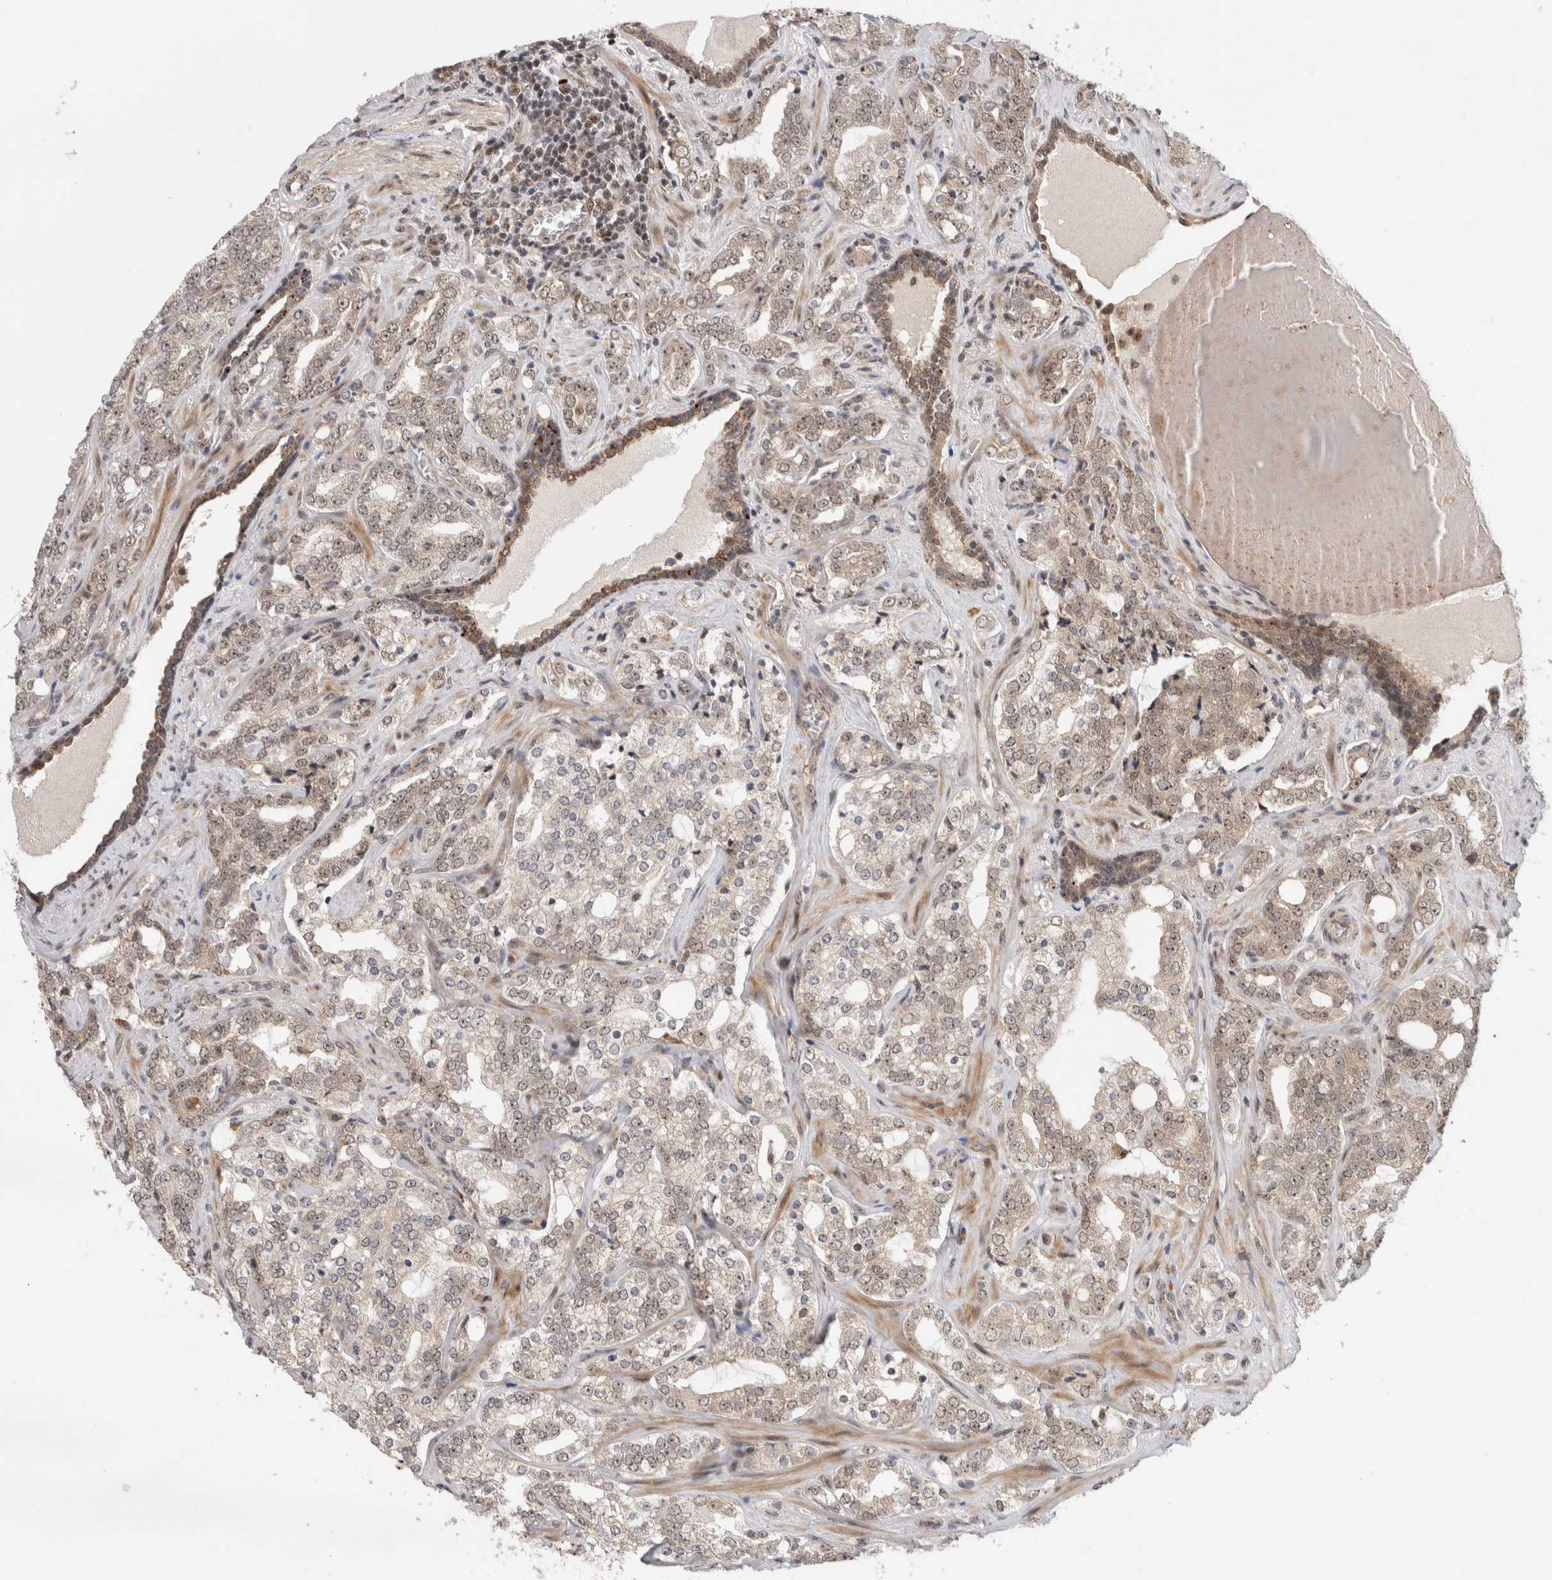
{"staining": {"intensity": "weak", "quantity": "25%-75%", "location": "nuclear"}, "tissue": "prostate cancer", "cell_type": "Tumor cells", "image_type": "cancer", "snomed": [{"axis": "morphology", "description": "Adenocarcinoma, High grade"}, {"axis": "topography", "description": "Prostate"}], "caption": "This is a micrograph of IHC staining of prostate high-grade adenocarcinoma, which shows weak positivity in the nuclear of tumor cells.", "gene": "MPHOSPH6", "patient": {"sex": "male", "age": 64}}